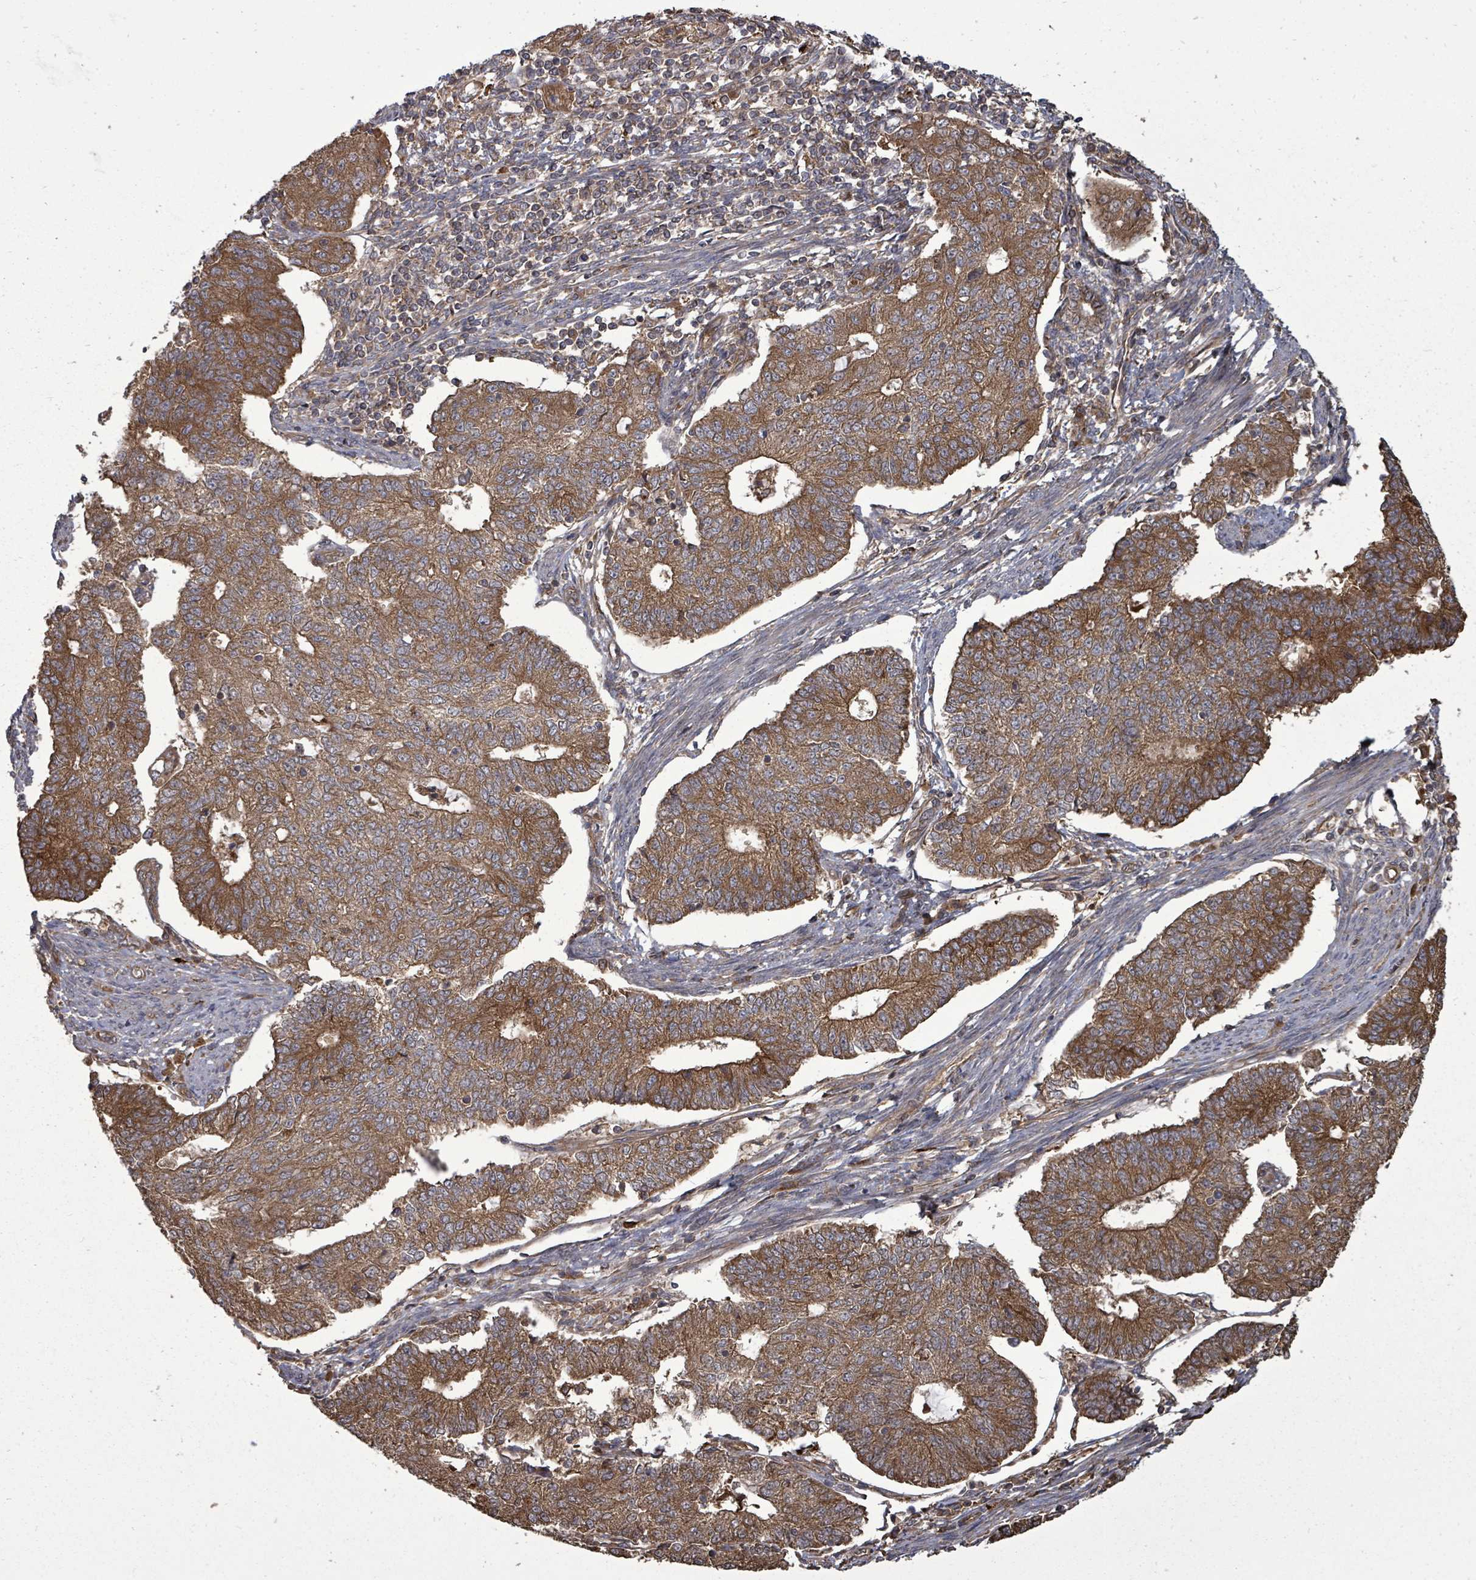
{"staining": {"intensity": "strong", "quantity": ">75%", "location": "cytoplasmic/membranous"}, "tissue": "endometrial cancer", "cell_type": "Tumor cells", "image_type": "cancer", "snomed": [{"axis": "morphology", "description": "Adenocarcinoma, NOS"}, {"axis": "topography", "description": "Endometrium"}], "caption": "A brown stain shows strong cytoplasmic/membranous positivity of a protein in human adenocarcinoma (endometrial) tumor cells. (IHC, brightfield microscopy, high magnification).", "gene": "EIF3C", "patient": {"sex": "female", "age": 56}}